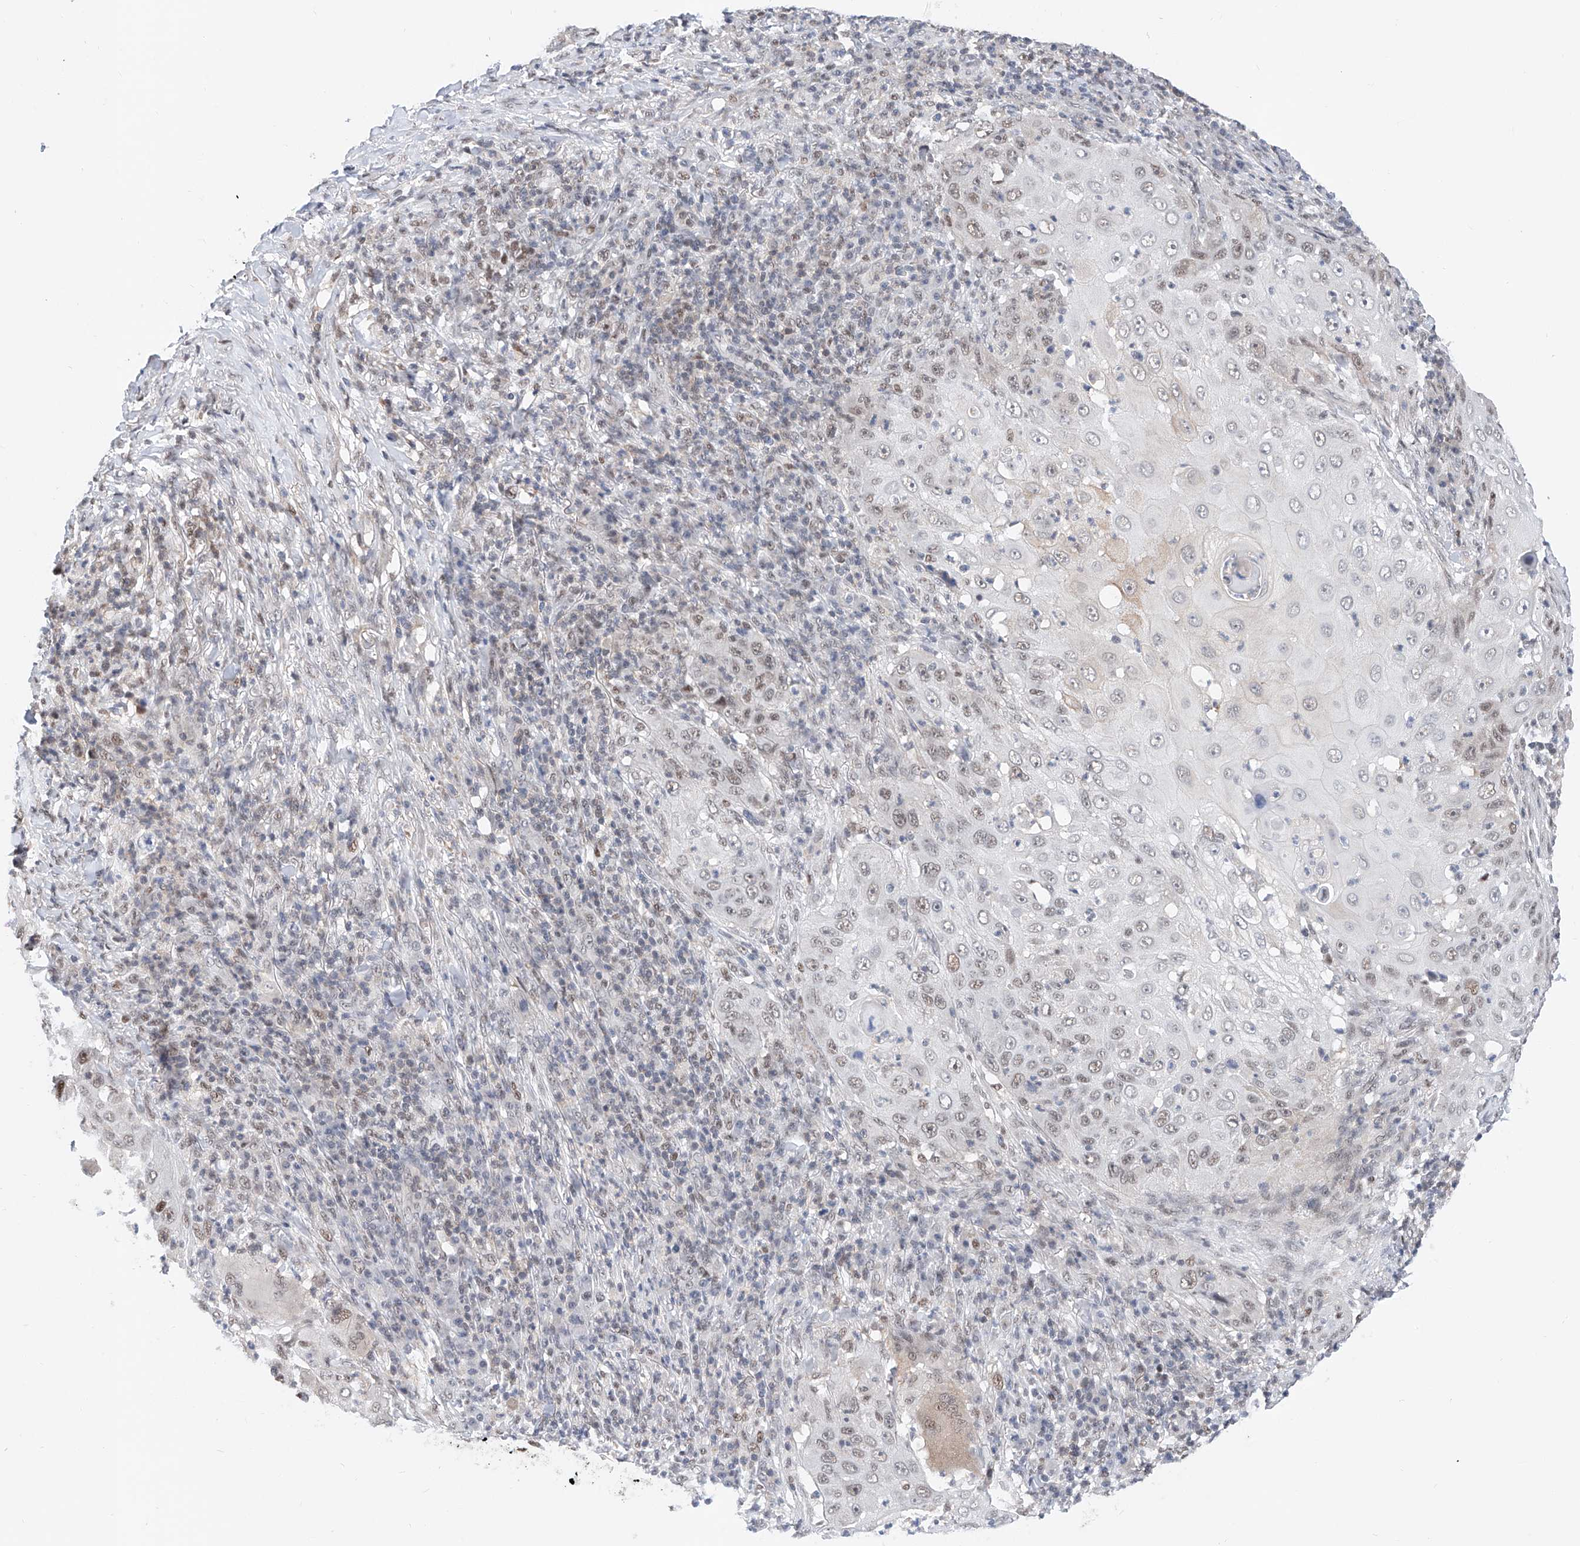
{"staining": {"intensity": "weak", "quantity": "<25%", "location": "nuclear"}, "tissue": "skin cancer", "cell_type": "Tumor cells", "image_type": "cancer", "snomed": [{"axis": "morphology", "description": "Squamous cell carcinoma, NOS"}, {"axis": "topography", "description": "Skin"}], "caption": "A high-resolution histopathology image shows immunohistochemistry staining of skin squamous cell carcinoma, which reveals no significant expression in tumor cells.", "gene": "SNRNP200", "patient": {"sex": "female", "age": 44}}